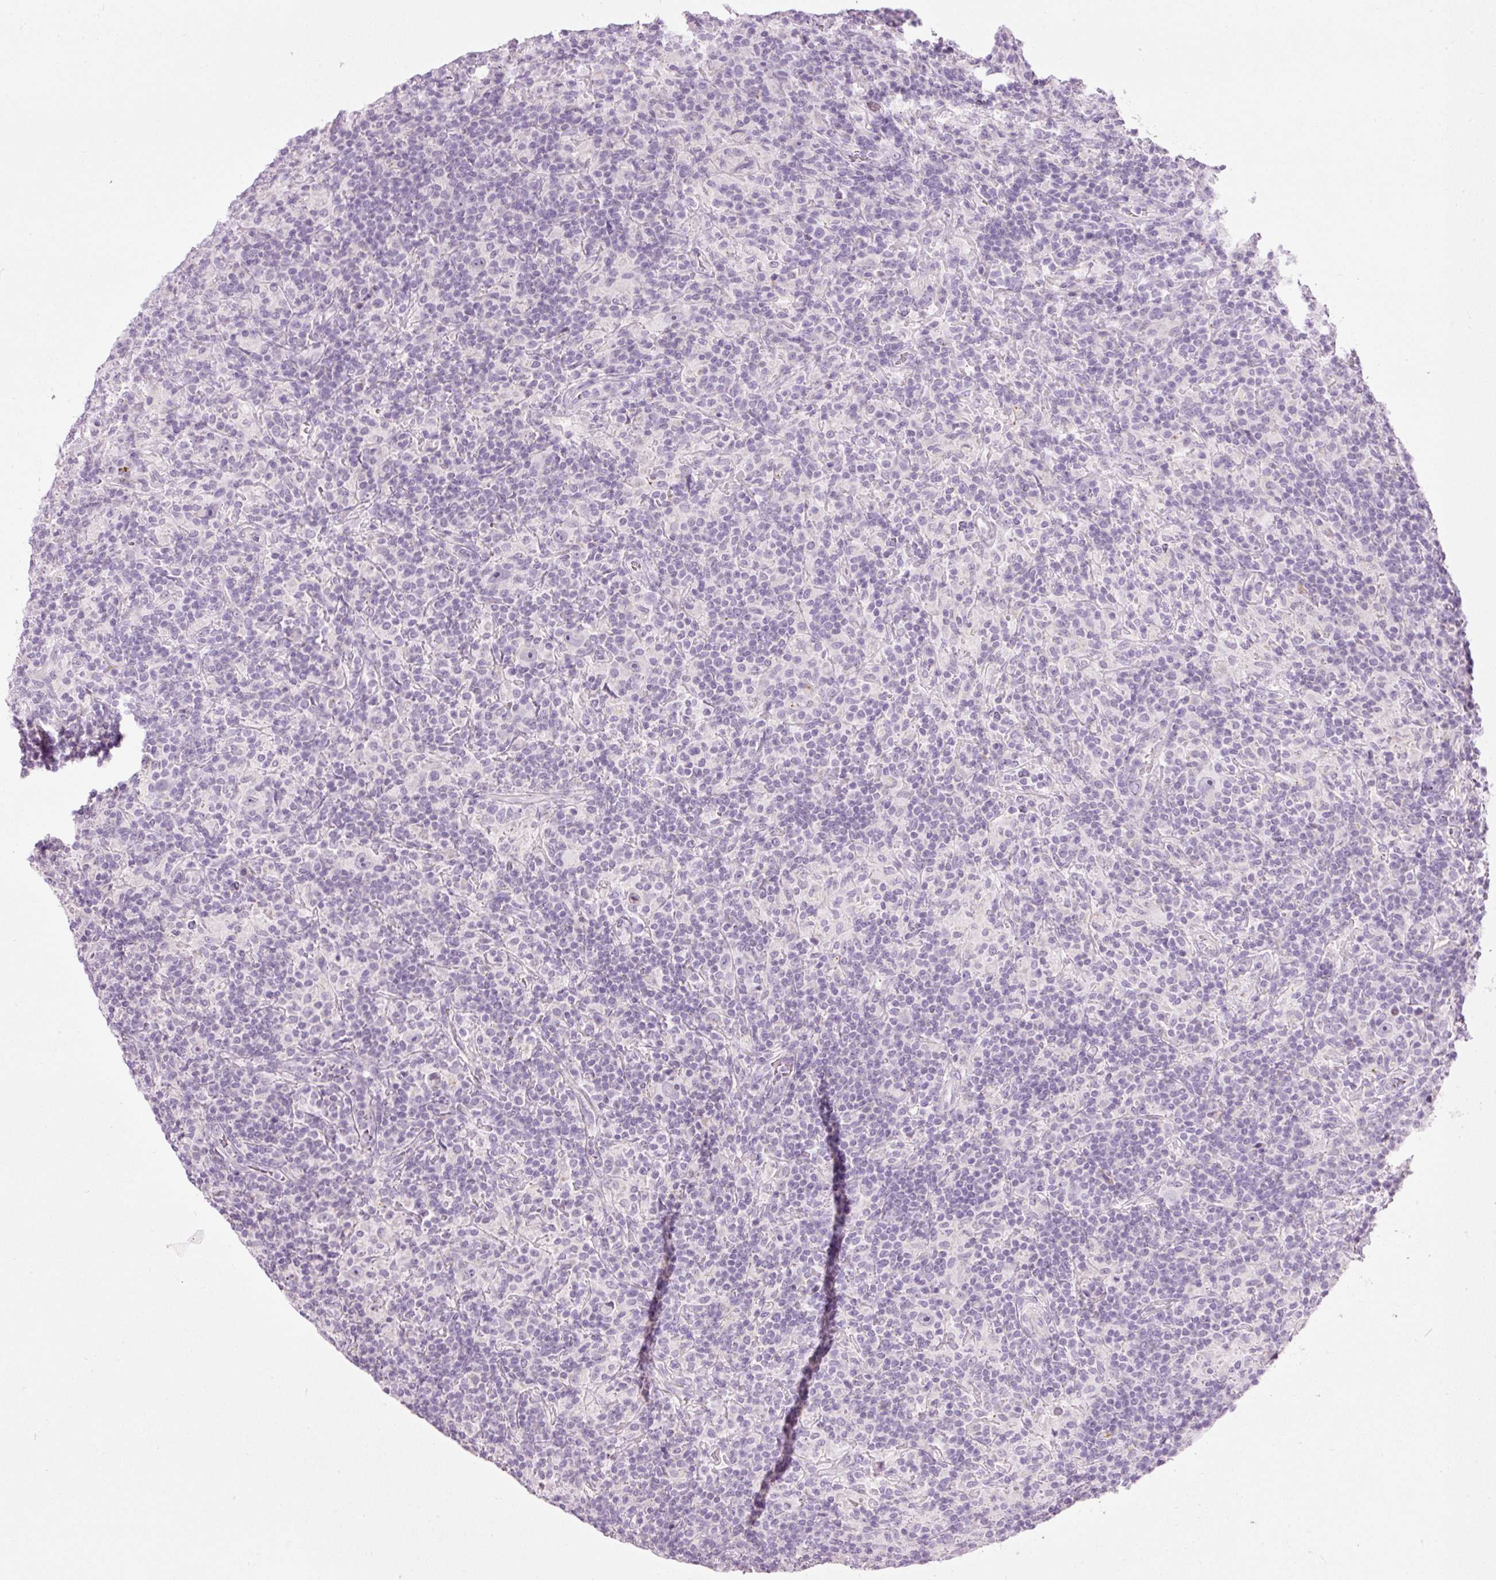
{"staining": {"intensity": "negative", "quantity": "none", "location": "none"}, "tissue": "lymphoma", "cell_type": "Tumor cells", "image_type": "cancer", "snomed": [{"axis": "morphology", "description": "Hodgkin's disease, NOS"}, {"axis": "topography", "description": "Lymph node"}], "caption": "Protein analysis of lymphoma exhibits no significant expression in tumor cells.", "gene": "CARD16", "patient": {"sex": "male", "age": 70}}